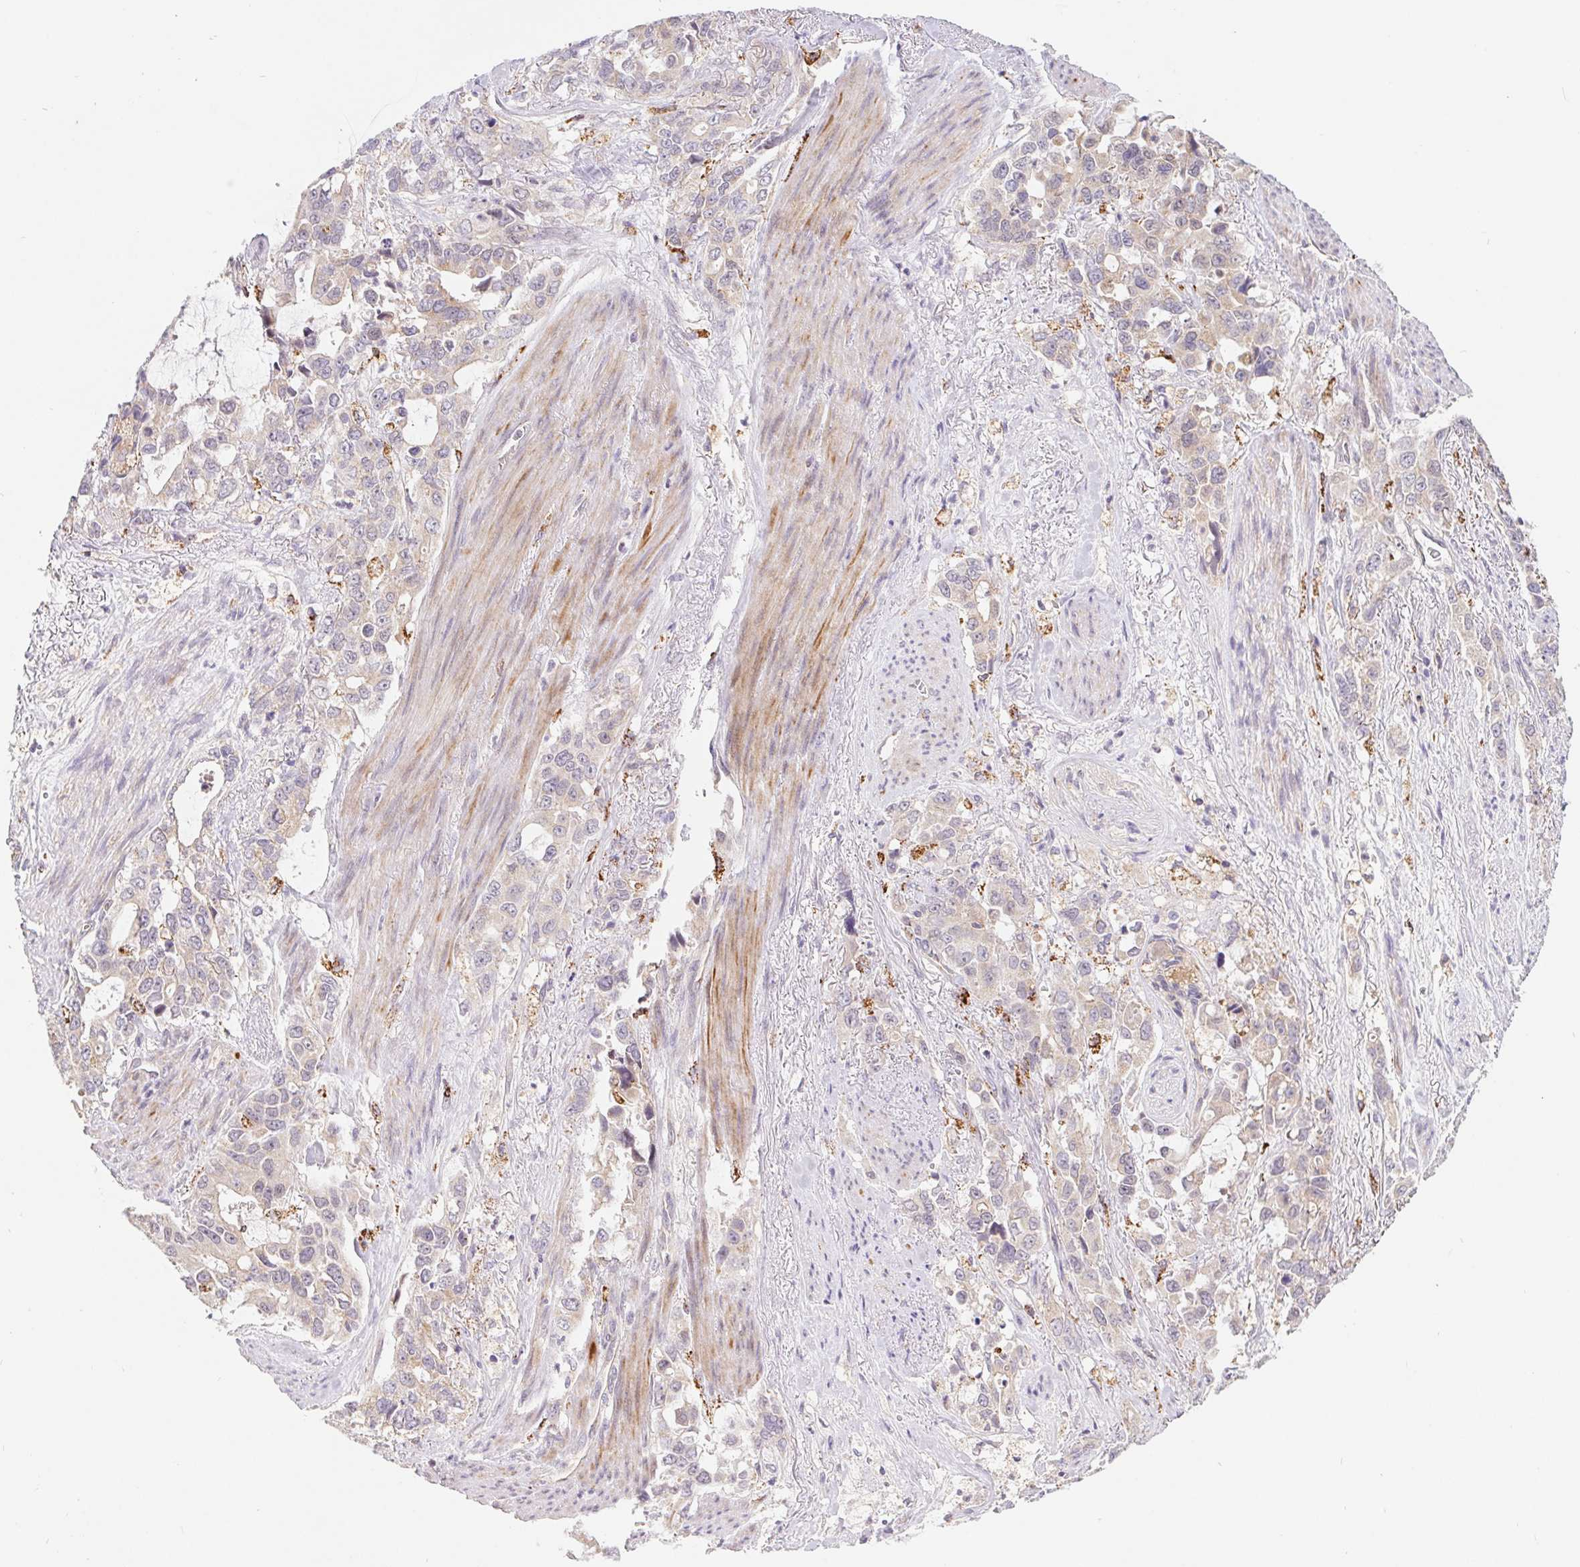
{"staining": {"intensity": "weak", "quantity": "25%-75%", "location": "cytoplasmic/membranous"}, "tissue": "stomach cancer", "cell_type": "Tumor cells", "image_type": "cancer", "snomed": [{"axis": "morphology", "description": "Adenocarcinoma, NOS"}, {"axis": "topography", "description": "Stomach, upper"}], "caption": "This image reveals adenocarcinoma (stomach) stained with IHC to label a protein in brown. The cytoplasmic/membranous of tumor cells show weak positivity for the protein. Nuclei are counter-stained blue.", "gene": "EMC6", "patient": {"sex": "male", "age": 85}}